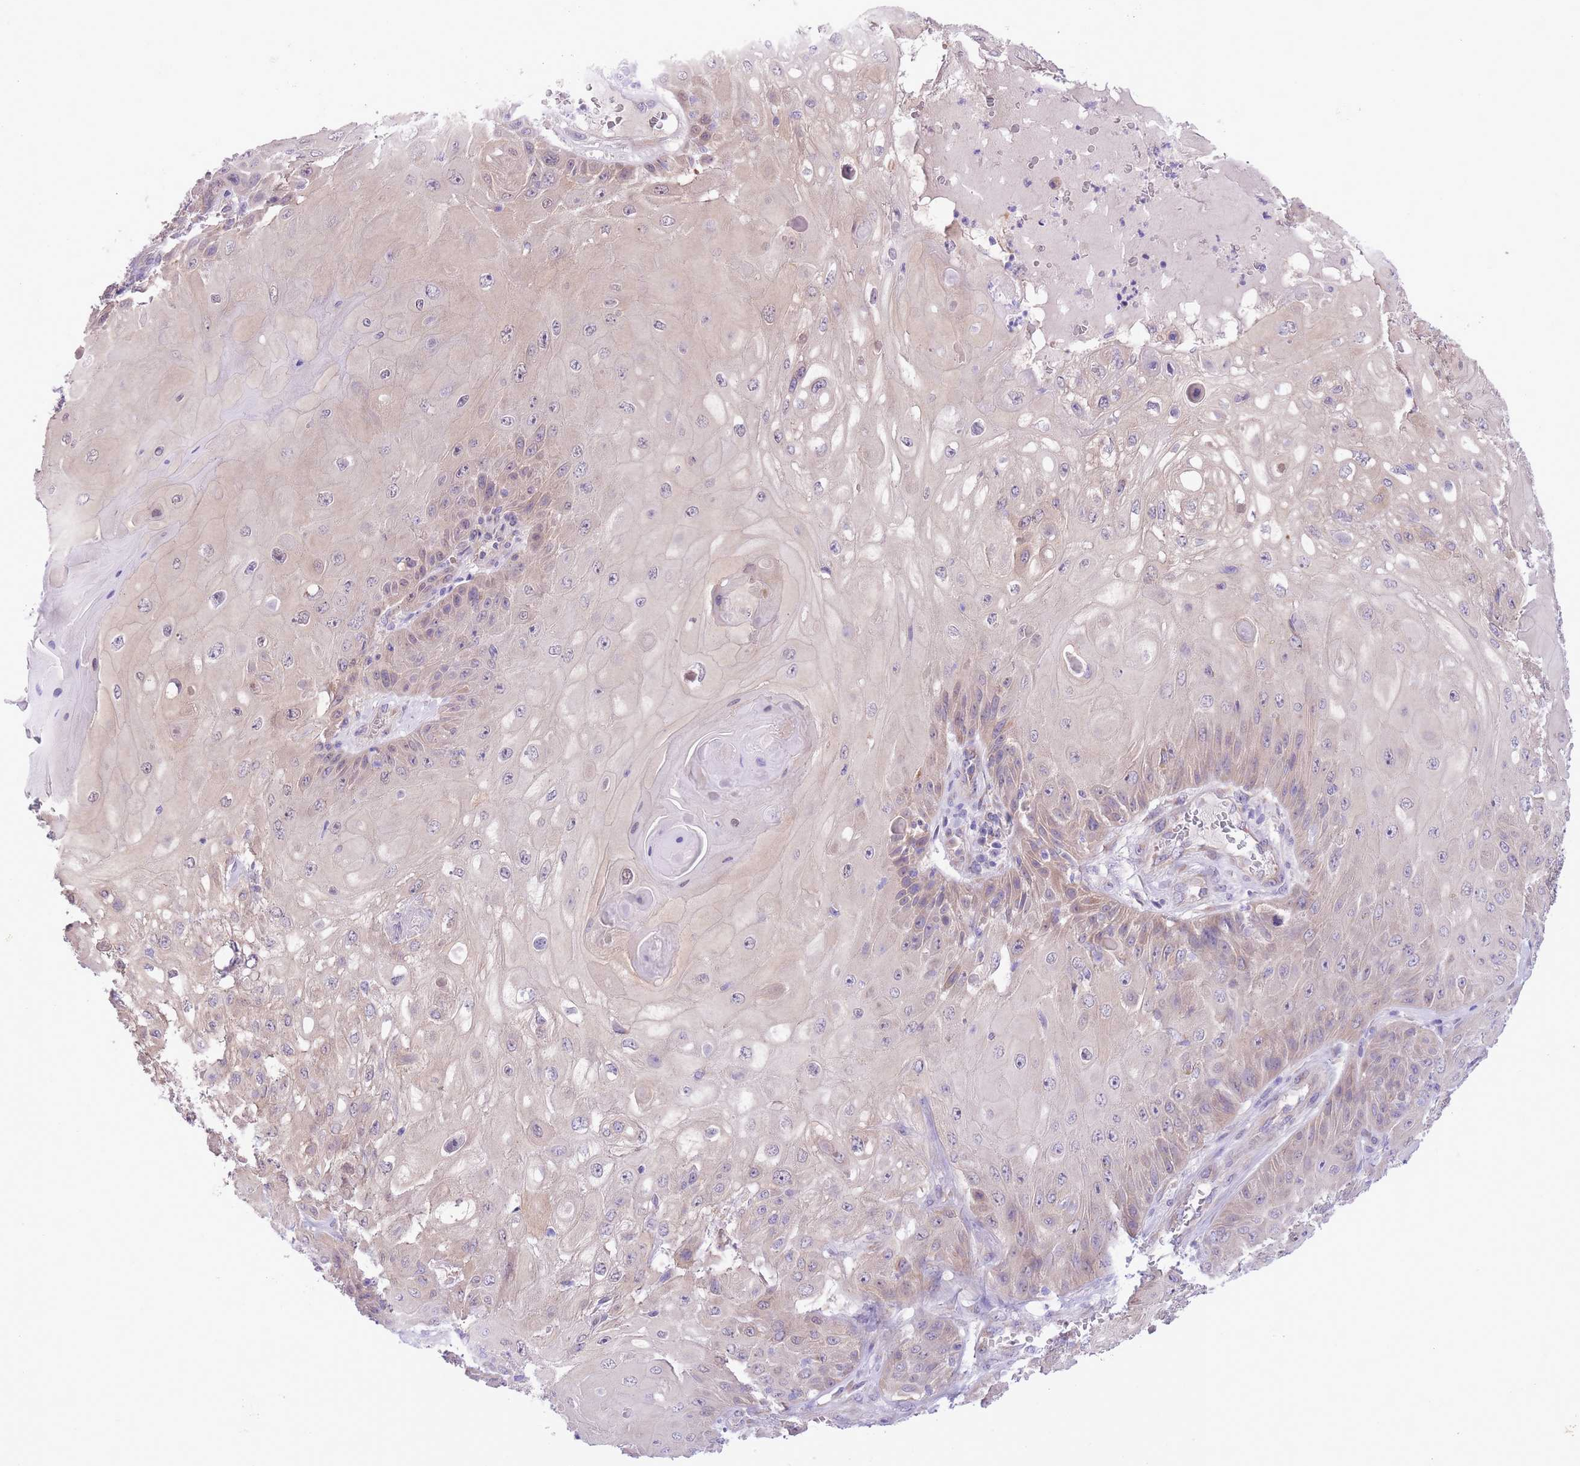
{"staining": {"intensity": "weak", "quantity": "25%-75%", "location": "cytoplasmic/membranous"}, "tissue": "skin cancer", "cell_type": "Tumor cells", "image_type": "cancer", "snomed": [{"axis": "morphology", "description": "Normal tissue, NOS"}, {"axis": "morphology", "description": "Squamous cell carcinoma, NOS"}, {"axis": "topography", "description": "Skin"}, {"axis": "topography", "description": "Cartilage tissue"}], "caption": "Tumor cells display weak cytoplasmic/membranous expression in approximately 25%-75% of cells in squamous cell carcinoma (skin).", "gene": "WWOX", "patient": {"sex": "female", "age": 79}}